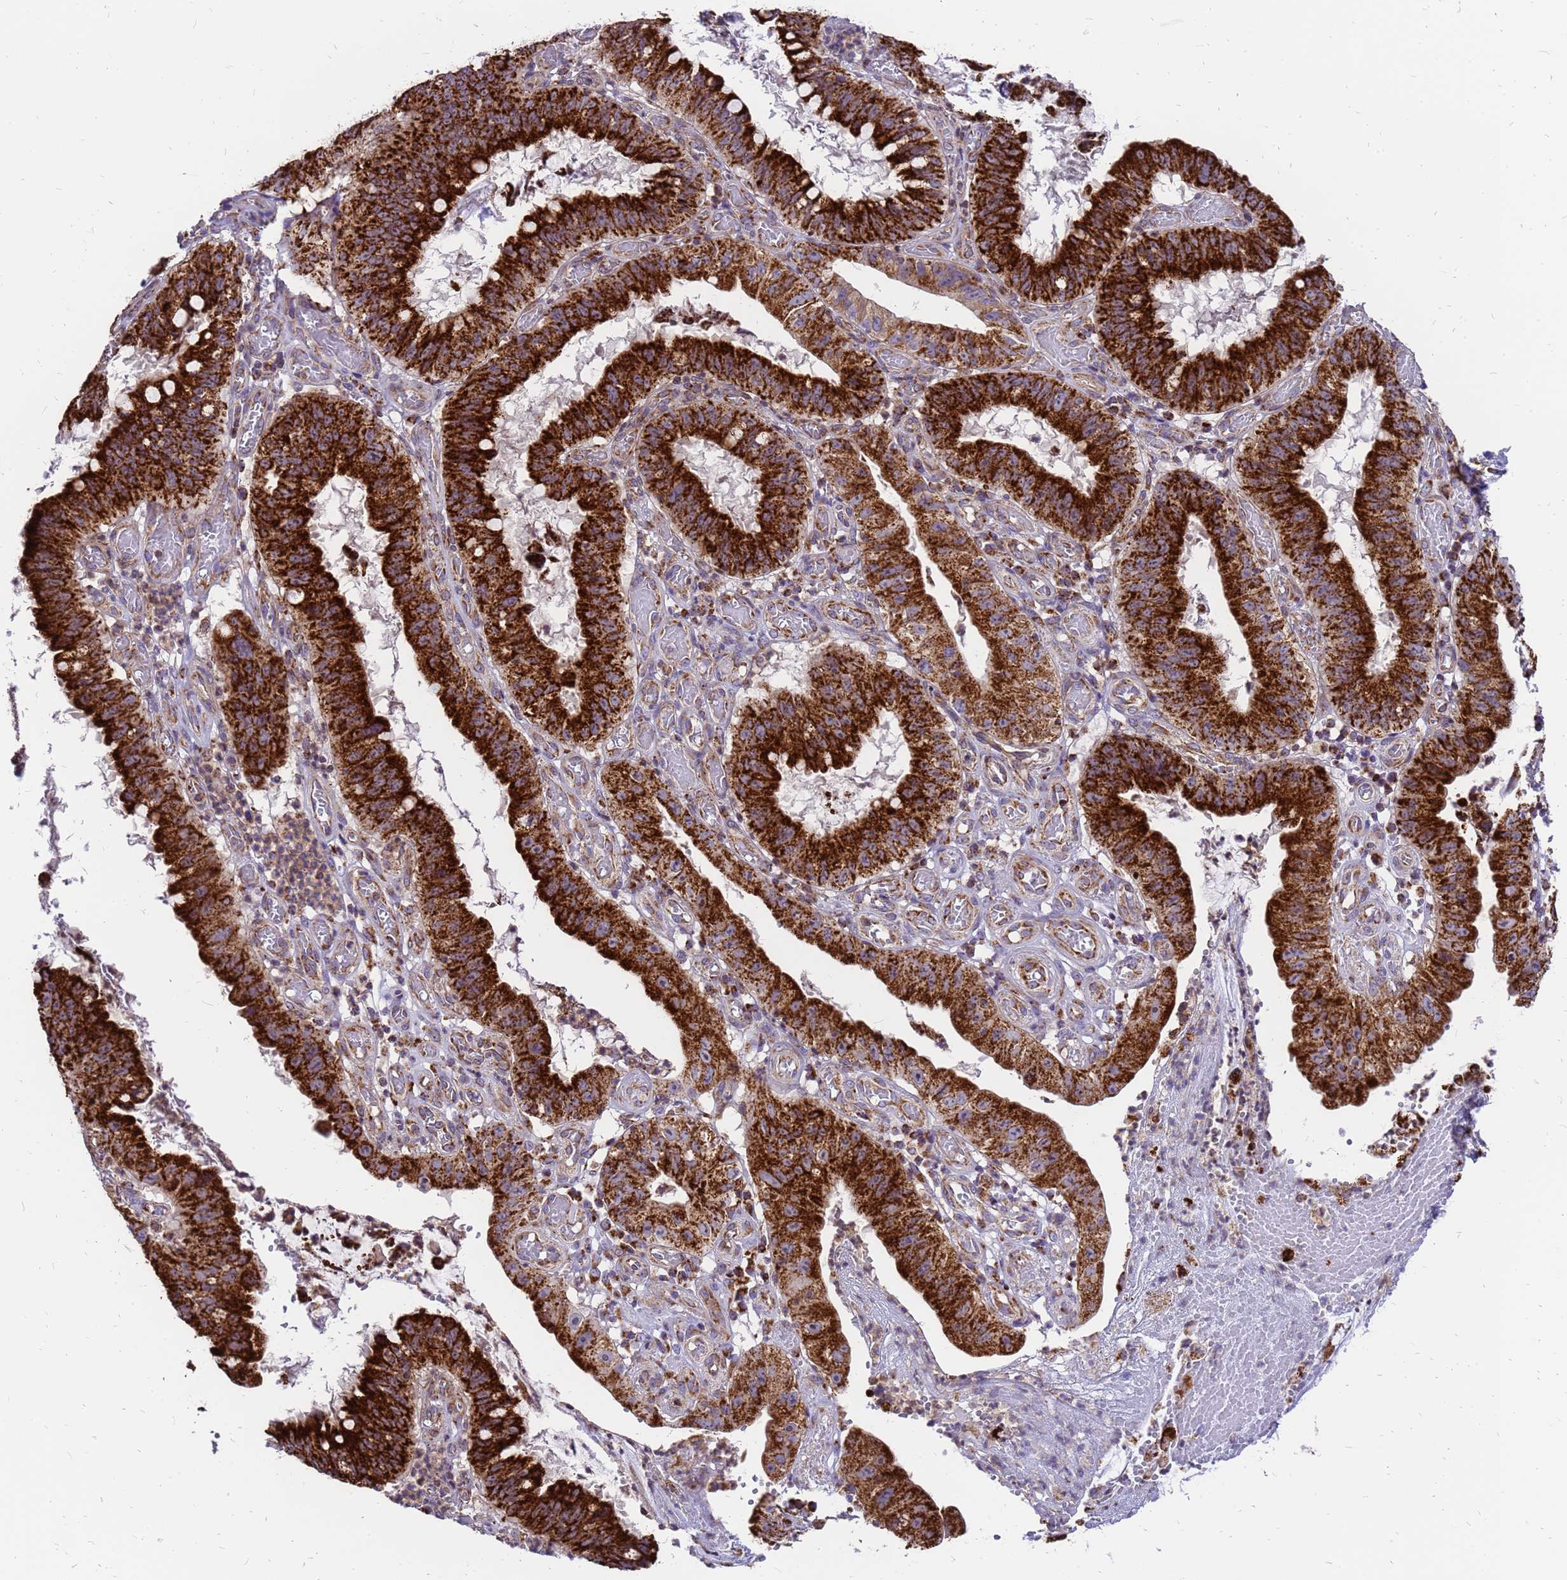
{"staining": {"intensity": "strong", "quantity": ">75%", "location": "cytoplasmic/membranous"}, "tissue": "stomach cancer", "cell_type": "Tumor cells", "image_type": "cancer", "snomed": [{"axis": "morphology", "description": "Adenocarcinoma, NOS"}, {"axis": "topography", "description": "Stomach"}], "caption": "There is high levels of strong cytoplasmic/membranous positivity in tumor cells of stomach cancer, as demonstrated by immunohistochemical staining (brown color).", "gene": "MRPS26", "patient": {"sex": "male", "age": 59}}